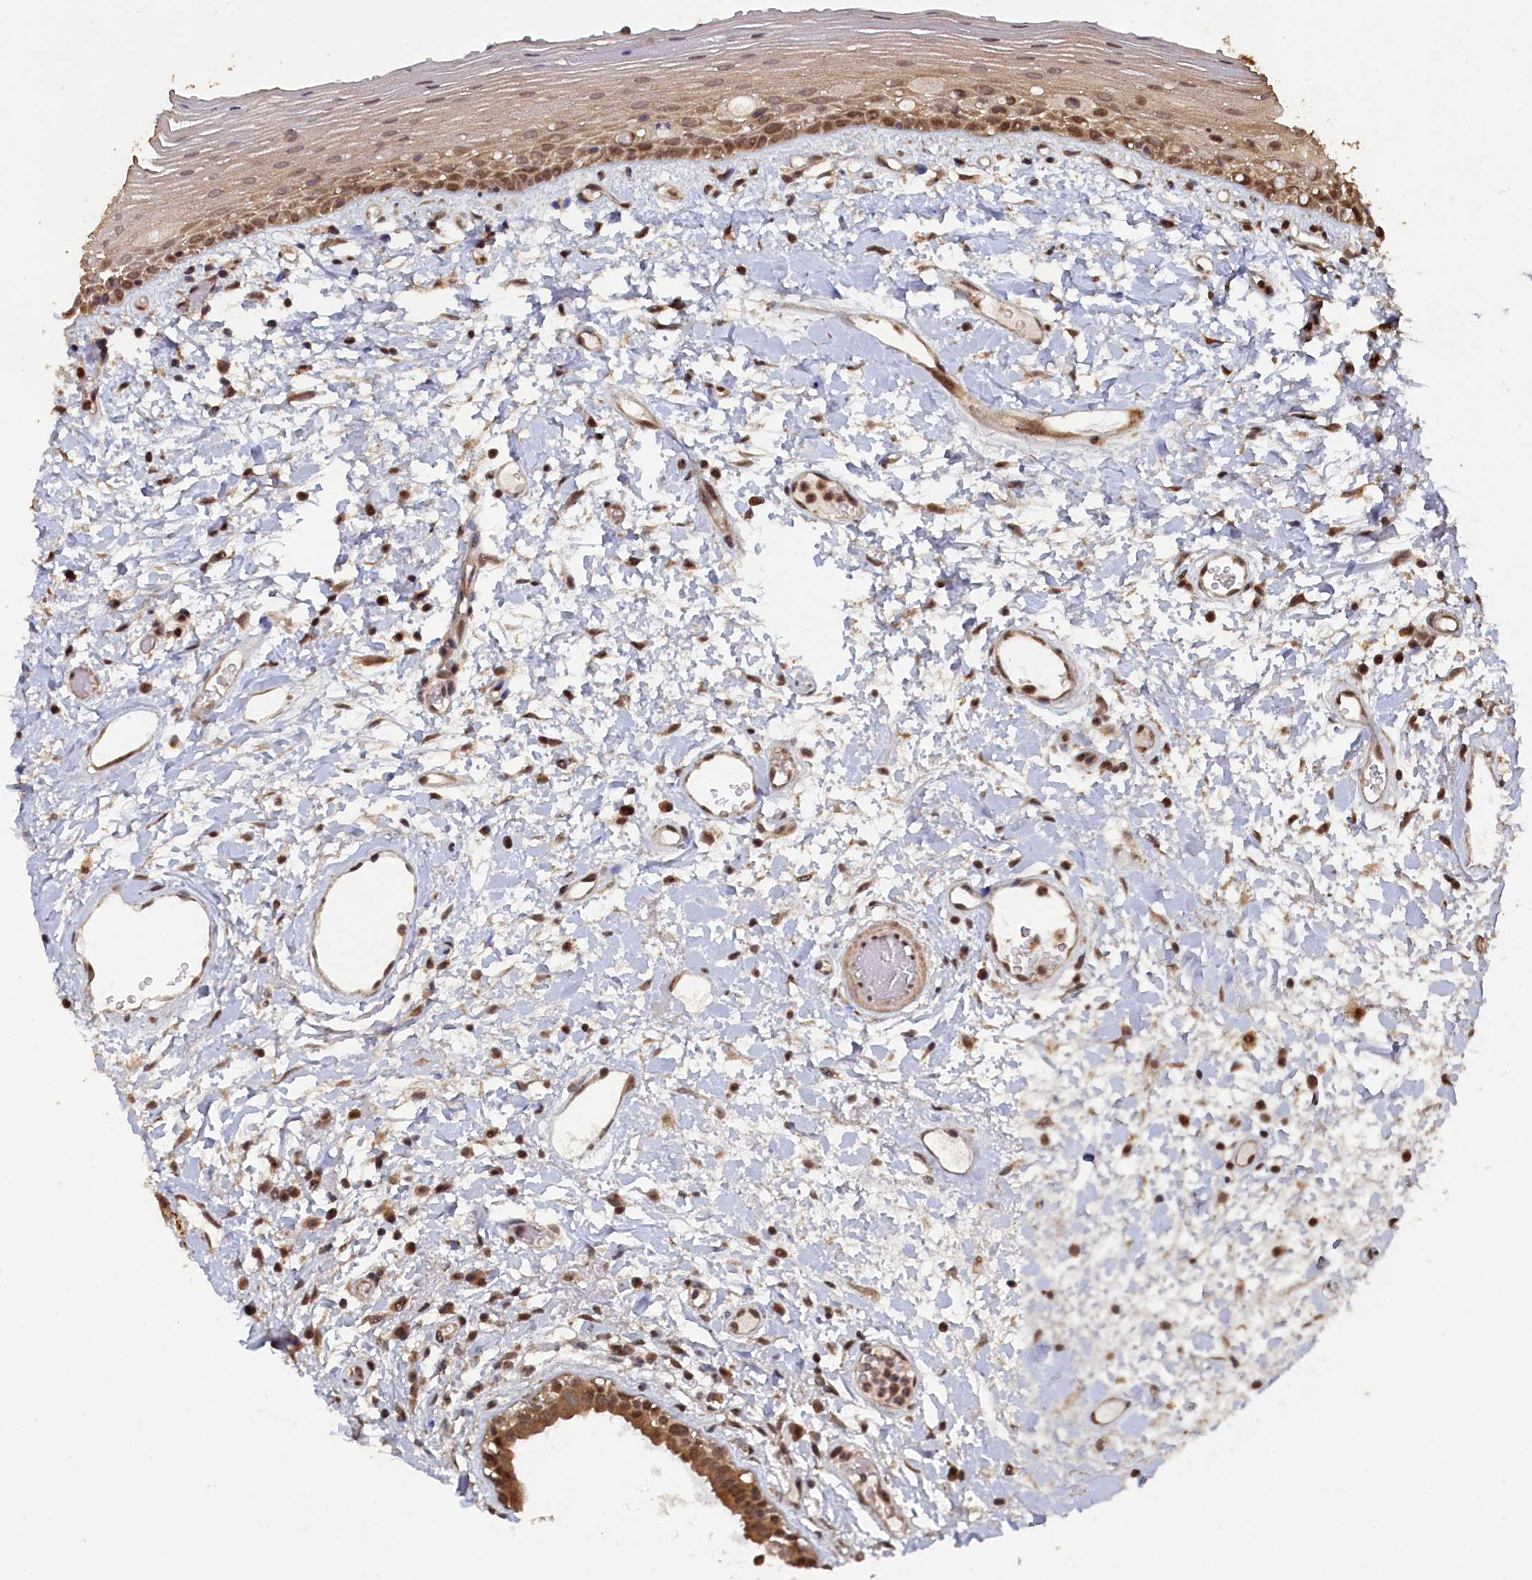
{"staining": {"intensity": "moderate", "quantity": "25%-75%", "location": "cytoplasmic/membranous,nuclear"}, "tissue": "oral mucosa", "cell_type": "Squamous epithelial cells", "image_type": "normal", "snomed": [{"axis": "morphology", "description": "Normal tissue, NOS"}, {"axis": "topography", "description": "Oral tissue"}], "caption": "IHC (DAB) staining of normal oral mucosa shows moderate cytoplasmic/membranous,nuclear protein expression in approximately 25%-75% of squamous epithelial cells. Using DAB (brown) and hematoxylin (blue) stains, captured at high magnification using brightfield microscopy.", "gene": "PIGN", "patient": {"sex": "female", "age": 76}}